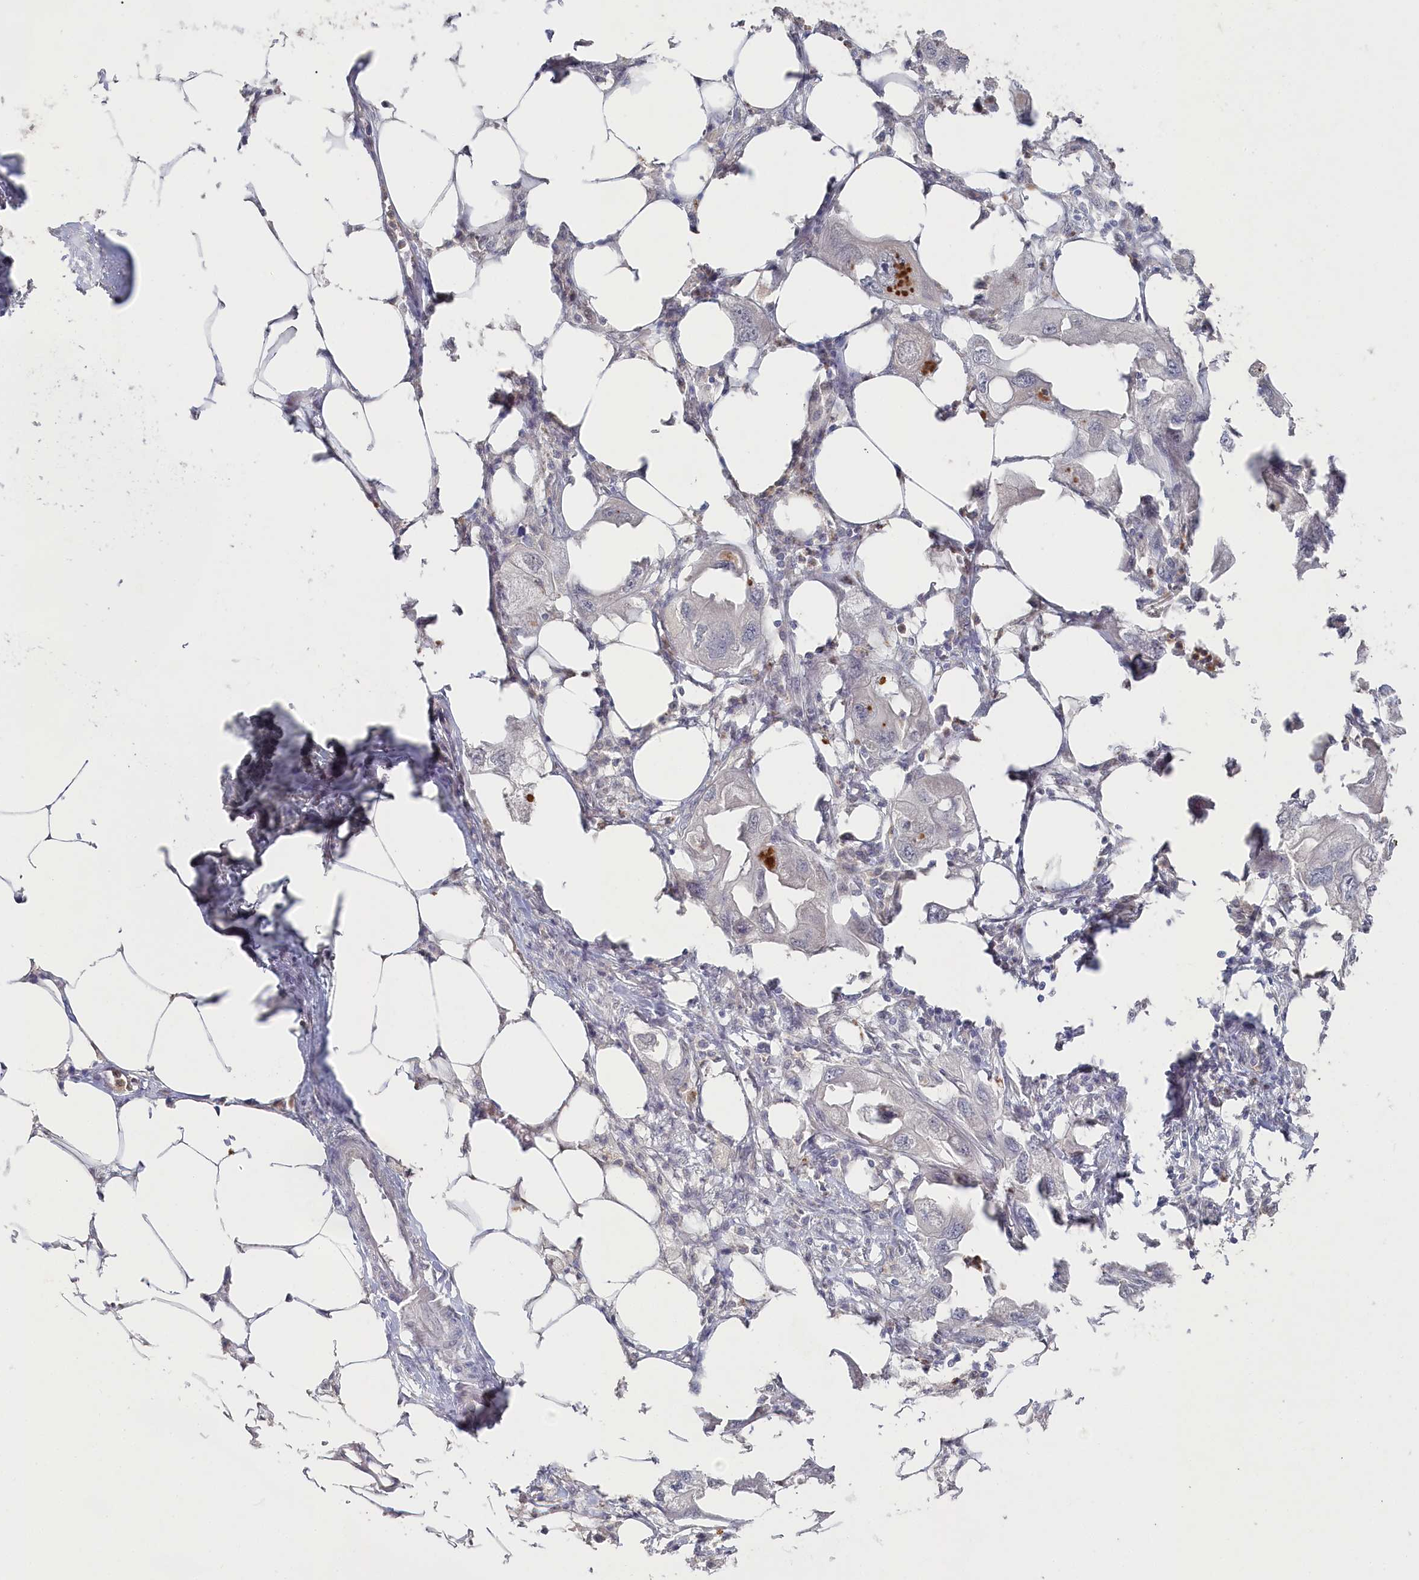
{"staining": {"intensity": "negative", "quantity": "none", "location": "none"}, "tissue": "endometrial cancer", "cell_type": "Tumor cells", "image_type": "cancer", "snomed": [{"axis": "morphology", "description": "Adenocarcinoma, NOS"}, {"axis": "morphology", "description": "Adenocarcinoma, metastatic, NOS"}, {"axis": "topography", "description": "Adipose tissue"}, {"axis": "topography", "description": "Endometrium"}], "caption": "Immunohistochemistry photomicrograph of neoplastic tissue: endometrial adenocarcinoma stained with DAB (3,3'-diaminobenzidine) shows no significant protein staining in tumor cells.", "gene": "TGFBRAP1", "patient": {"sex": "female", "age": 67}}